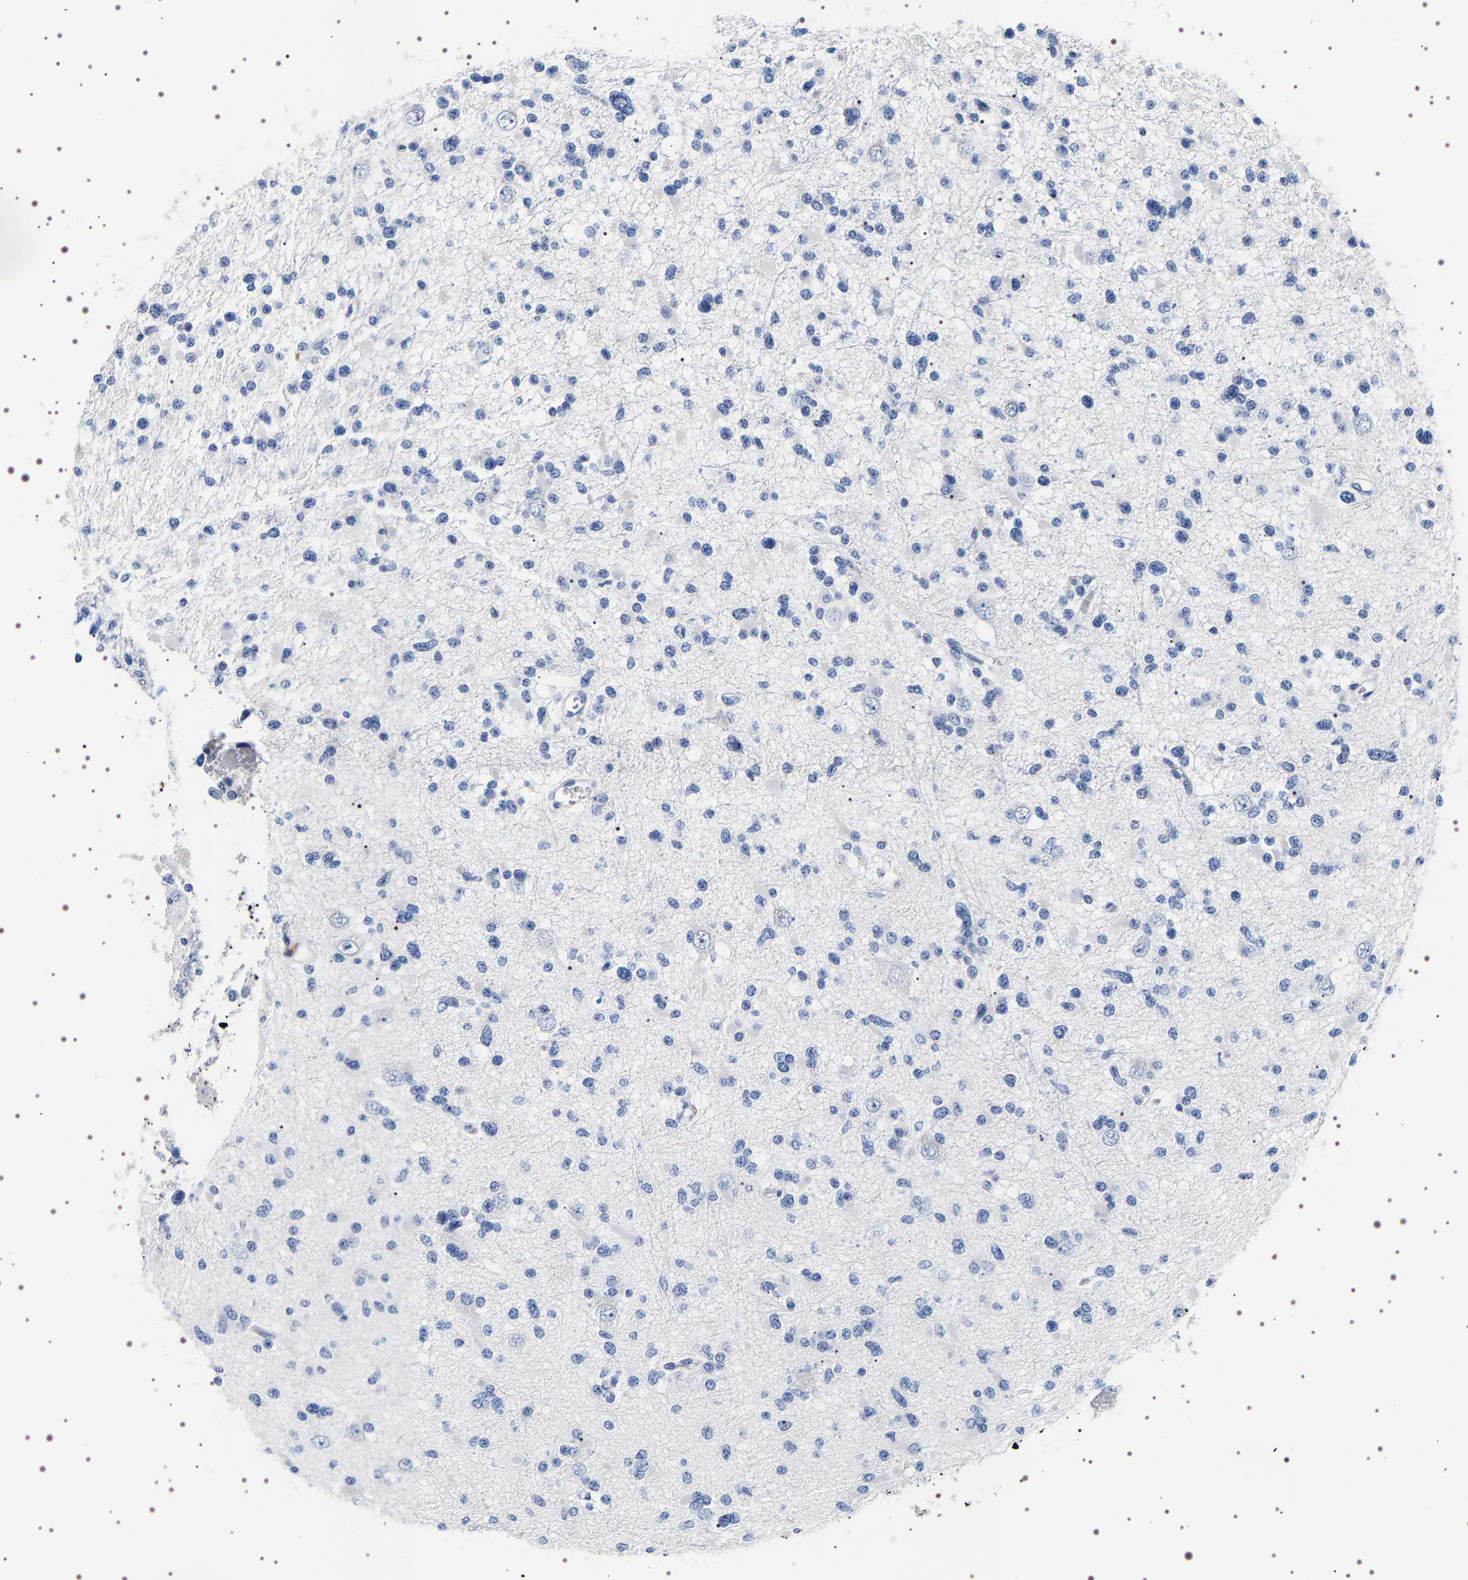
{"staining": {"intensity": "negative", "quantity": "none", "location": "none"}, "tissue": "glioma", "cell_type": "Tumor cells", "image_type": "cancer", "snomed": [{"axis": "morphology", "description": "Glioma, malignant, Low grade"}, {"axis": "topography", "description": "Brain"}], "caption": "Tumor cells show no significant positivity in malignant glioma (low-grade).", "gene": "UBQLN3", "patient": {"sex": "female", "age": 22}}